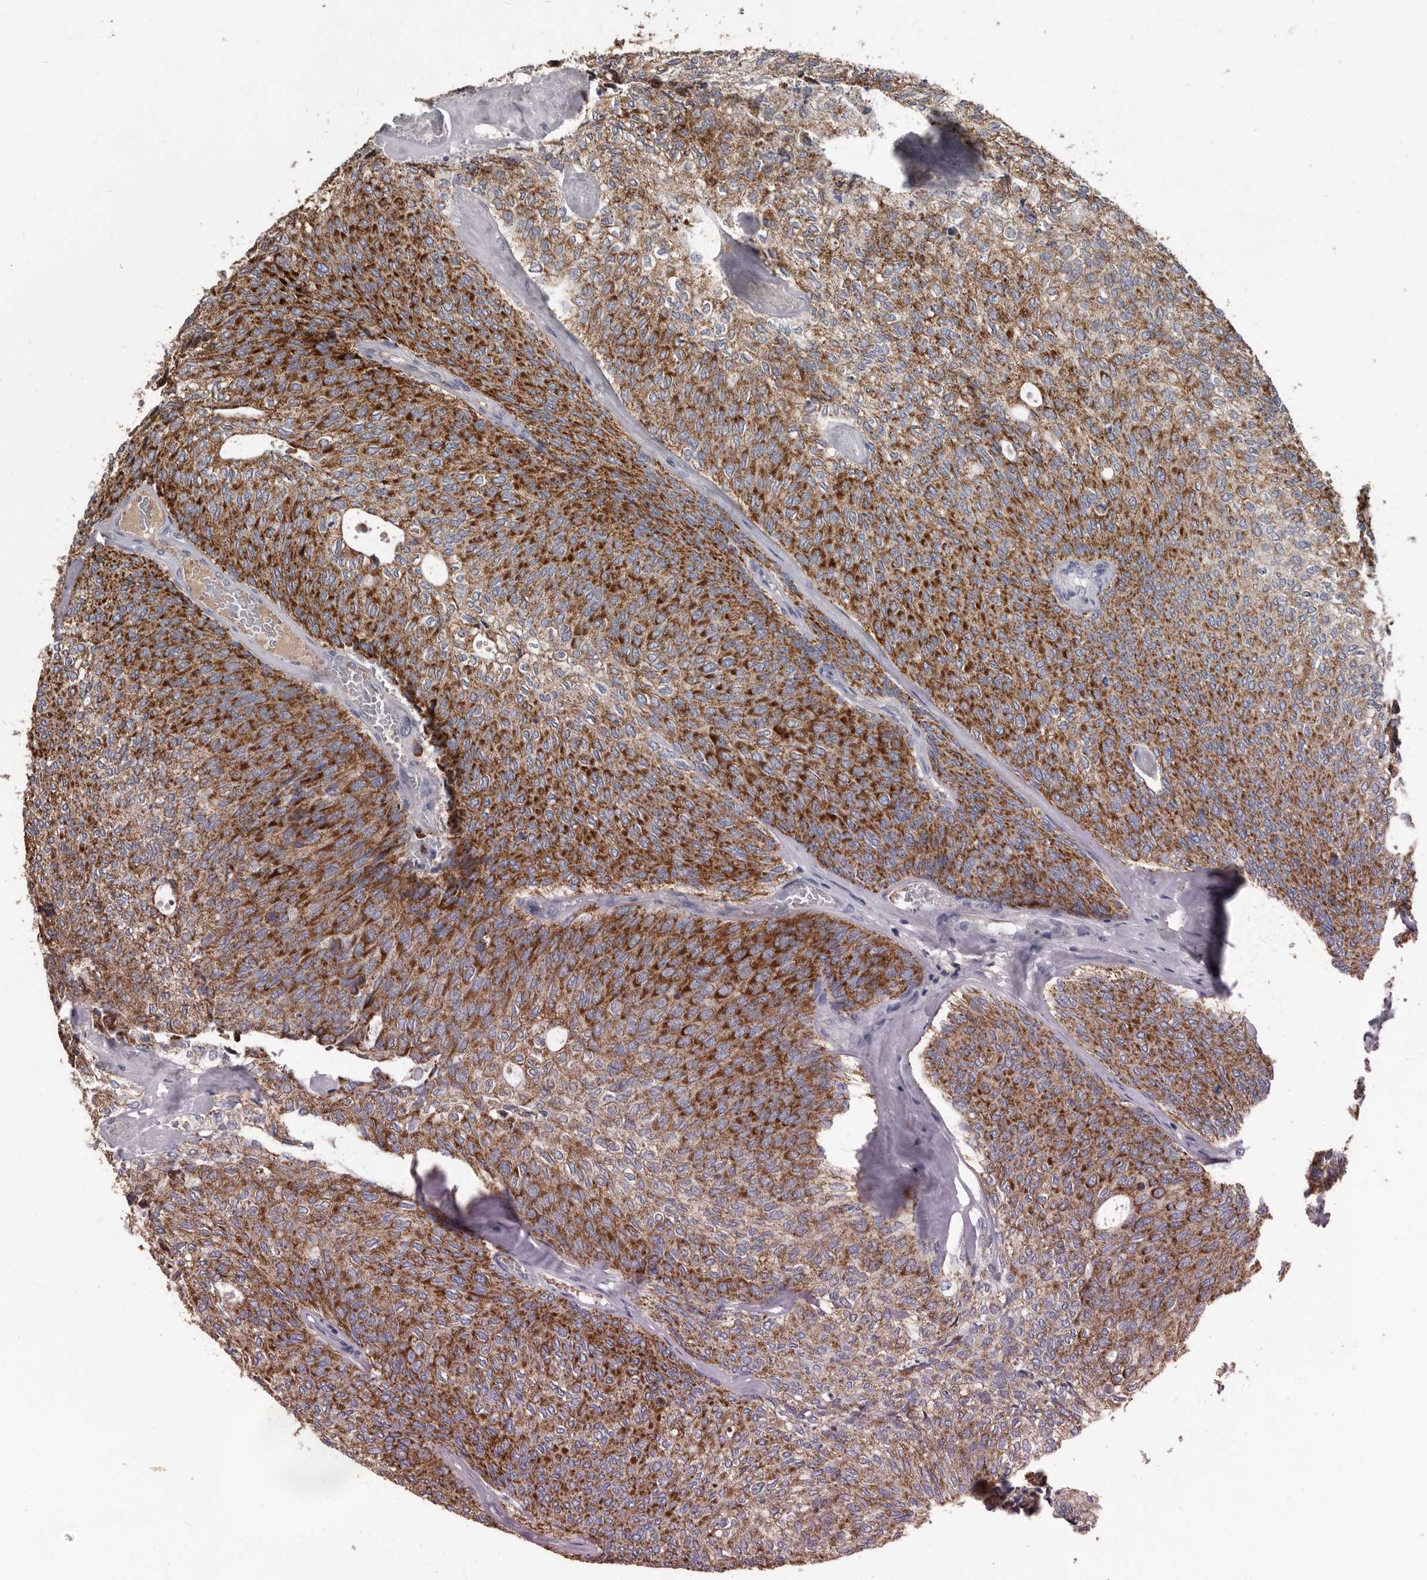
{"staining": {"intensity": "strong", "quantity": ">75%", "location": "cytoplasmic/membranous"}, "tissue": "urothelial cancer", "cell_type": "Tumor cells", "image_type": "cancer", "snomed": [{"axis": "morphology", "description": "Urothelial carcinoma, Low grade"}, {"axis": "topography", "description": "Urinary bladder"}], "caption": "Strong cytoplasmic/membranous protein expression is seen in about >75% of tumor cells in urothelial cancer. The staining is performed using DAB brown chromogen to label protein expression. The nuclei are counter-stained blue using hematoxylin.", "gene": "ALDH5A1", "patient": {"sex": "female", "age": 79}}